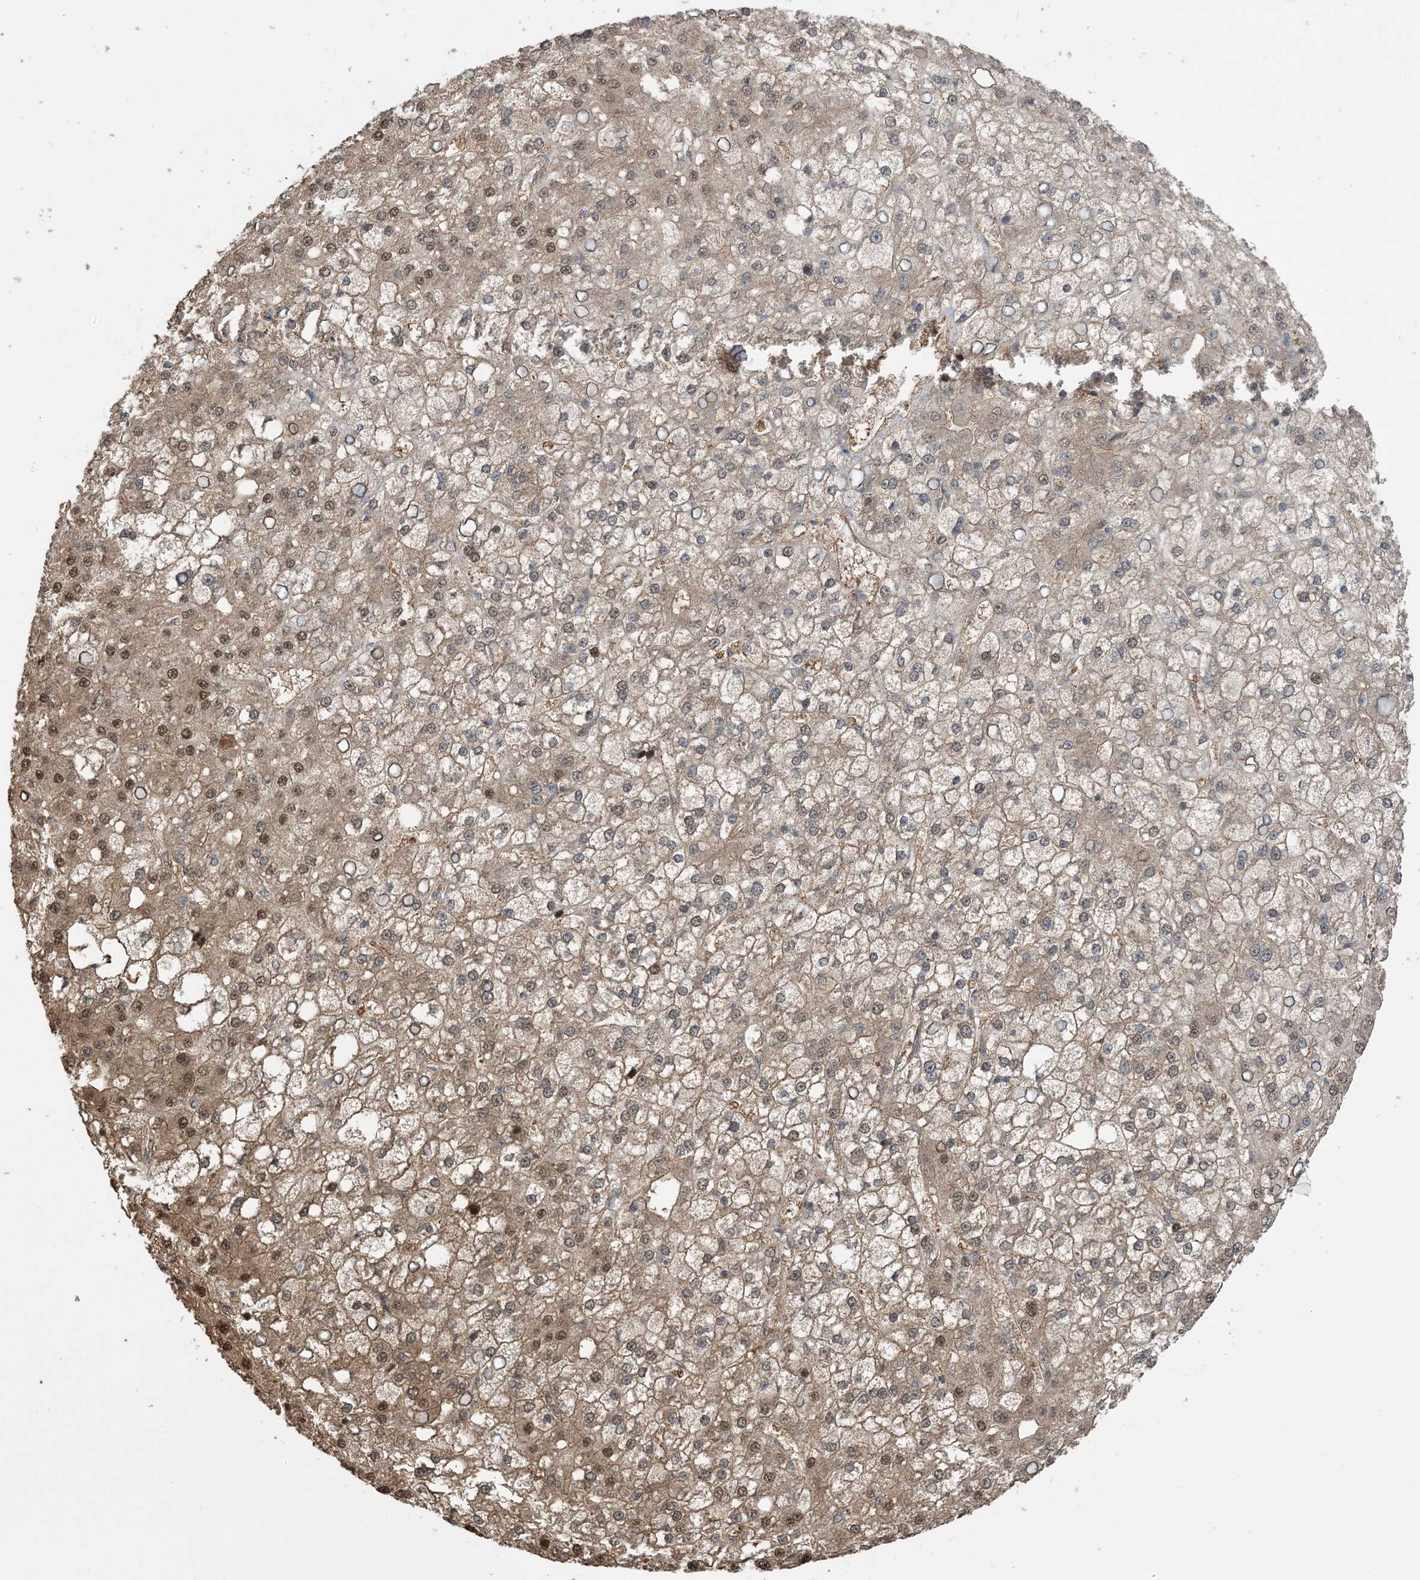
{"staining": {"intensity": "strong", "quantity": "<25%", "location": "nuclear"}, "tissue": "liver cancer", "cell_type": "Tumor cells", "image_type": "cancer", "snomed": [{"axis": "morphology", "description": "Carcinoma, Hepatocellular, NOS"}, {"axis": "topography", "description": "Liver"}], "caption": "This is a photomicrograph of immunohistochemistry staining of hepatocellular carcinoma (liver), which shows strong expression in the nuclear of tumor cells.", "gene": "HSPA1A", "patient": {"sex": "male", "age": 67}}